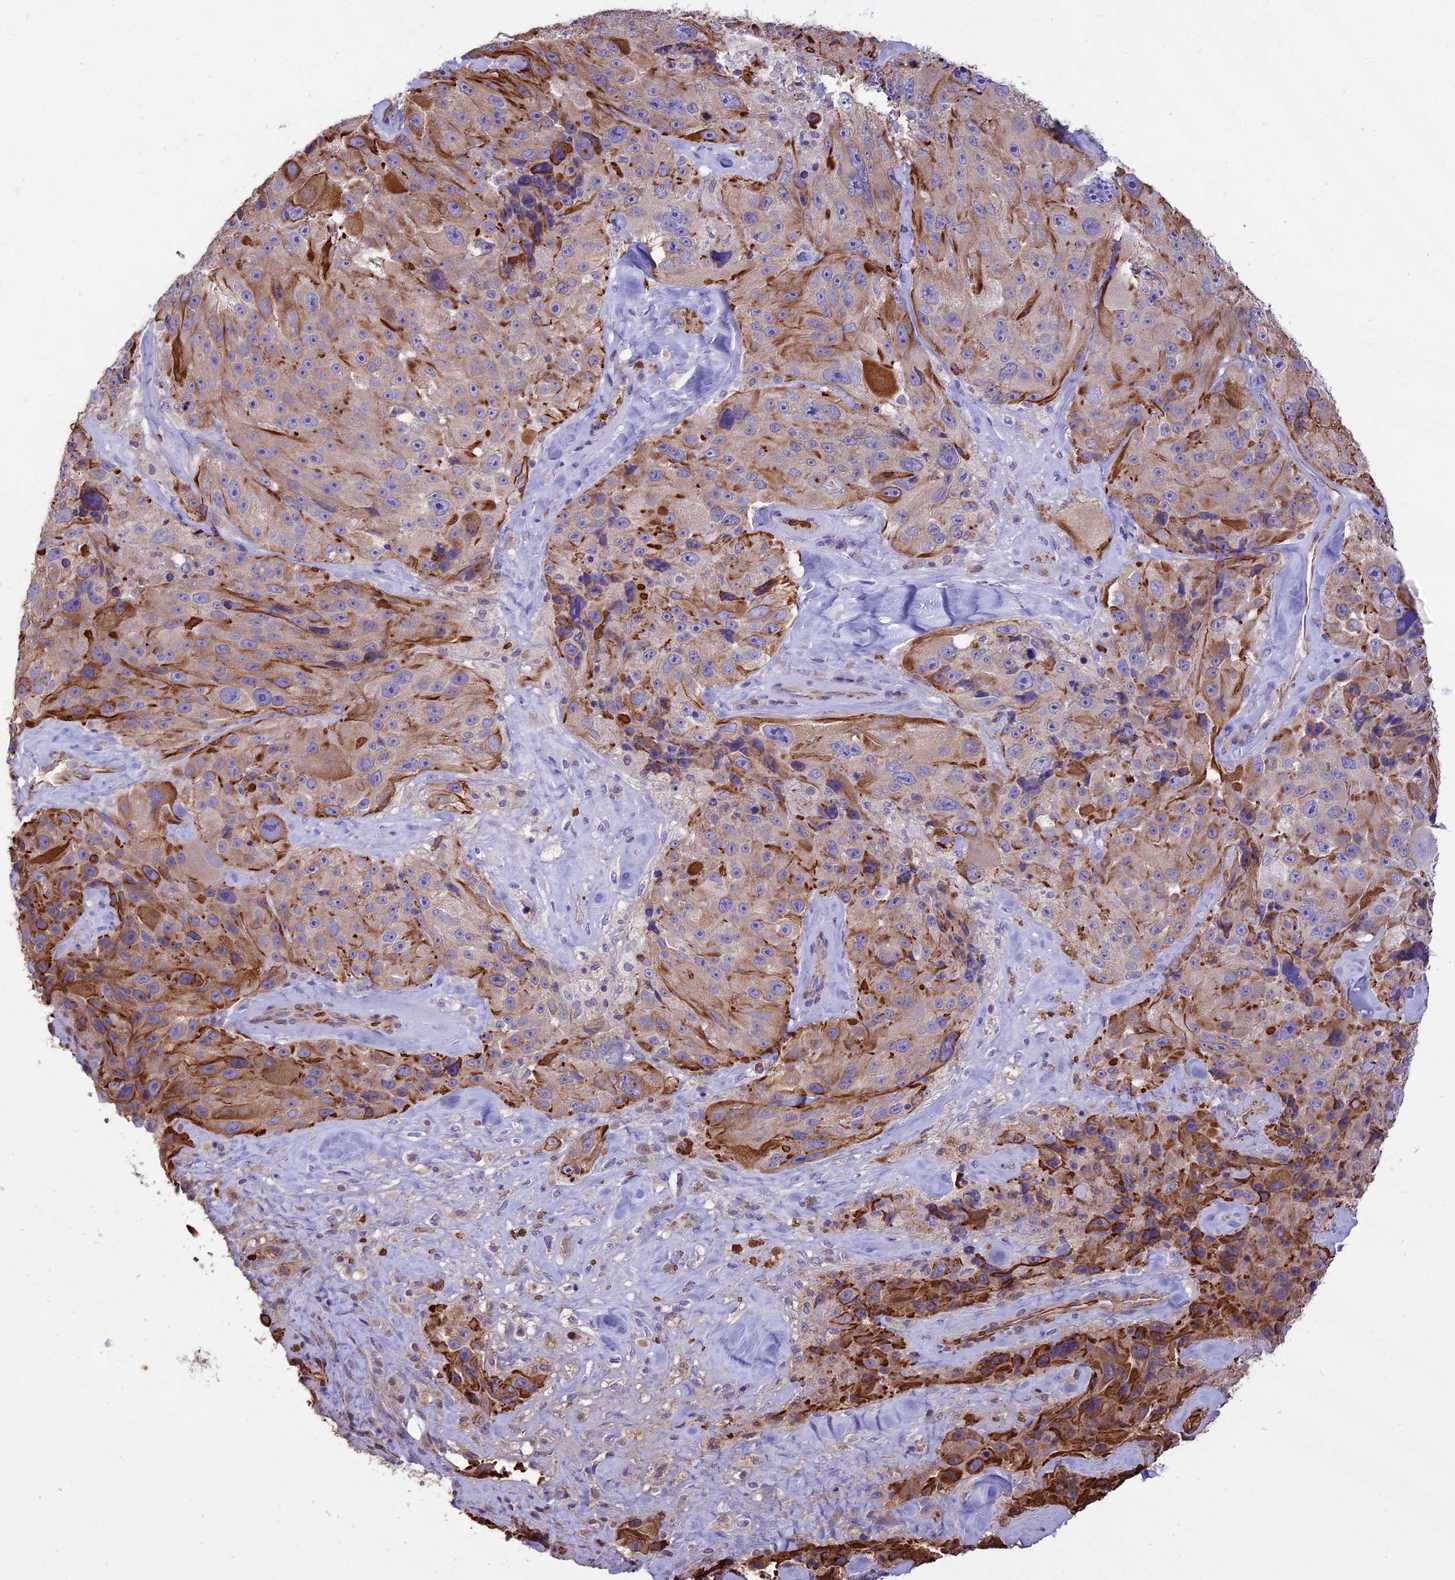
{"staining": {"intensity": "moderate", "quantity": "25%-75%", "location": "cytoplasmic/membranous"}, "tissue": "melanoma", "cell_type": "Tumor cells", "image_type": "cancer", "snomed": [{"axis": "morphology", "description": "Malignant melanoma, Metastatic site"}, {"axis": "topography", "description": "Lymph node"}], "caption": "About 25%-75% of tumor cells in malignant melanoma (metastatic site) demonstrate moderate cytoplasmic/membranous protein positivity as visualized by brown immunohistochemical staining.", "gene": "TTC4", "patient": {"sex": "male", "age": 62}}